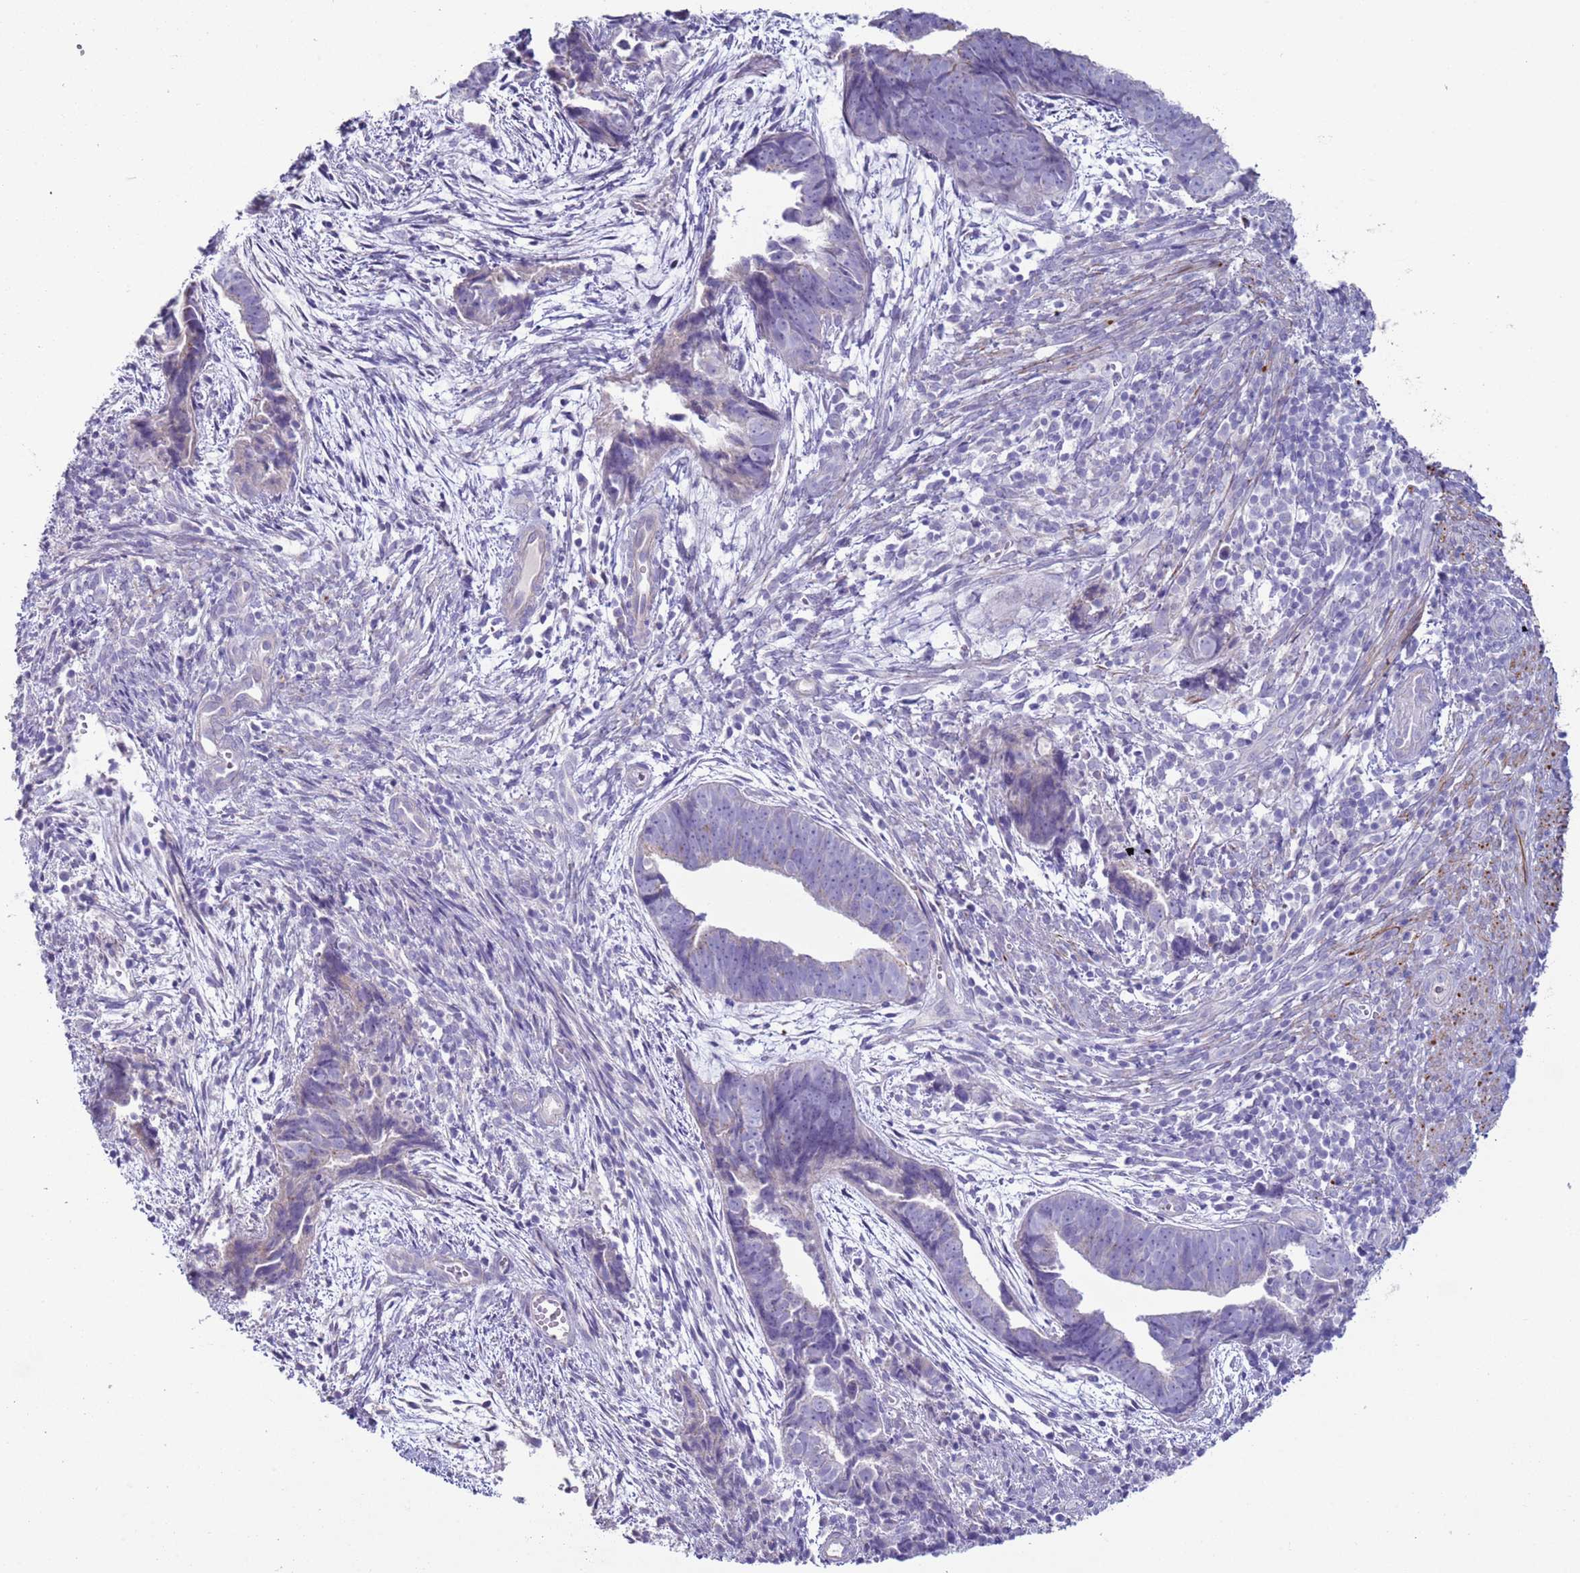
{"staining": {"intensity": "negative", "quantity": "none", "location": "none"}, "tissue": "endometrial cancer", "cell_type": "Tumor cells", "image_type": "cancer", "snomed": [{"axis": "morphology", "description": "Adenocarcinoma, NOS"}, {"axis": "topography", "description": "Endometrium"}], "caption": "An immunohistochemistry (IHC) histopathology image of endometrial cancer is shown. There is no staining in tumor cells of endometrial cancer.", "gene": "NPAP1", "patient": {"sex": "female", "age": 75}}